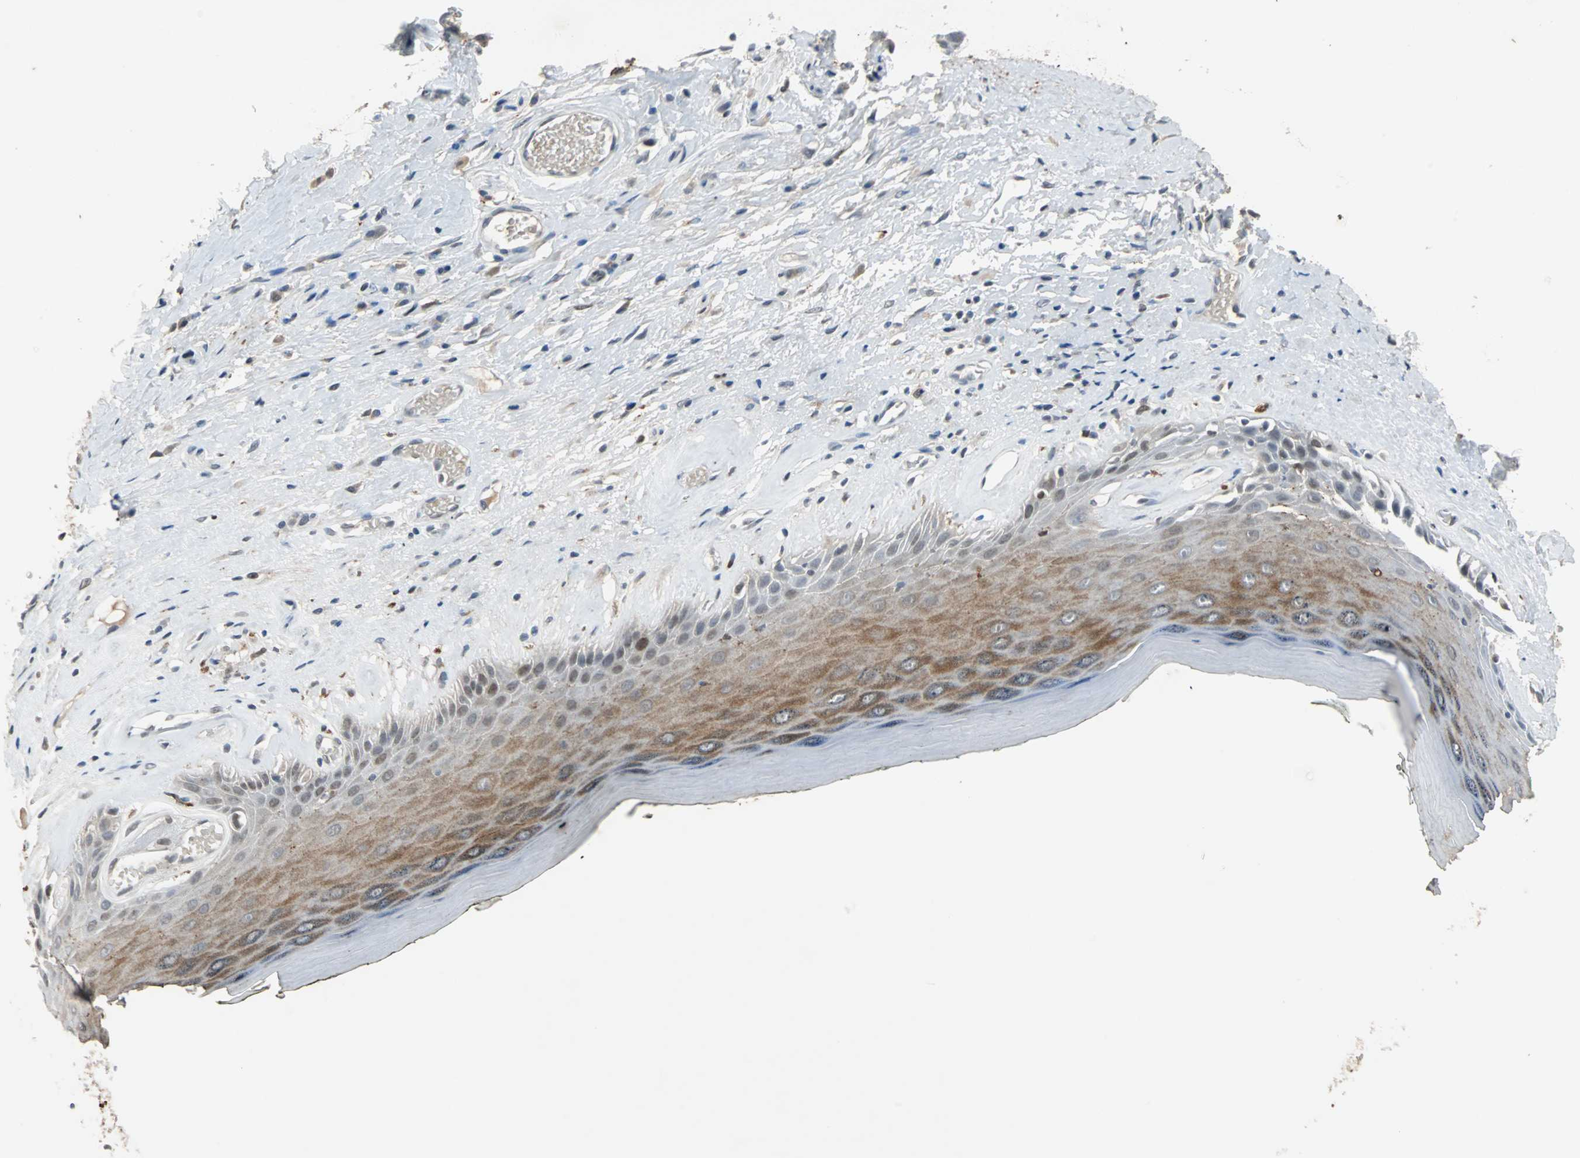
{"staining": {"intensity": "moderate", "quantity": "25%-75%", "location": "cytoplasmic/membranous,nuclear"}, "tissue": "skin", "cell_type": "Epidermal cells", "image_type": "normal", "snomed": [{"axis": "morphology", "description": "Normal tissue, NOS"}, {"axis": "morphology", "description": "Inflammation, NOS"}, {"axis": "topography", "description": "Vulva"}], "caption": "DAB immunohistochemical staining of benign skin demonstrates moderate cytoplasmic/membranous,nuclear protein positivity in about 25%-75% of epidermal cells.", "gene": "HLX", "patient": {"sex": "female", "age": 84}}